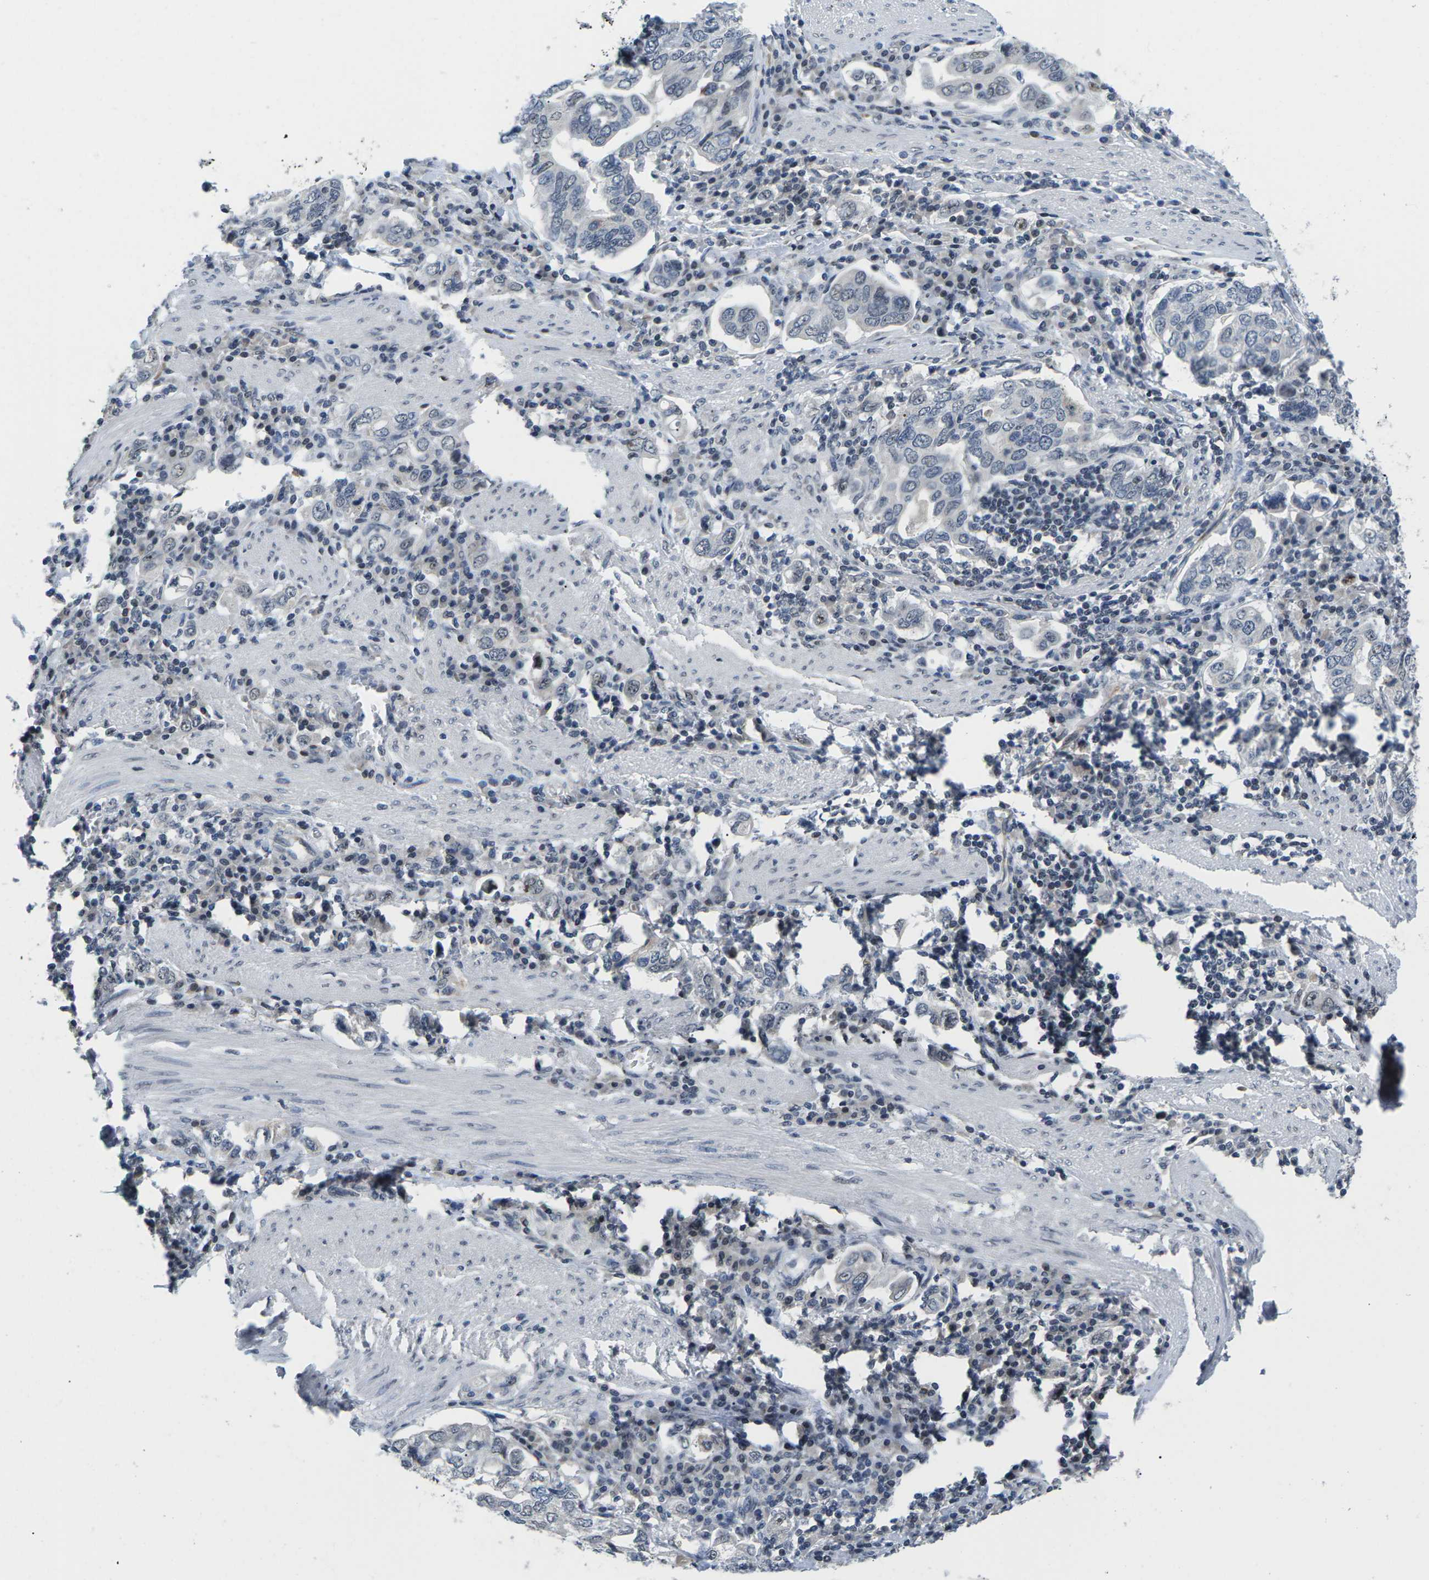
{"staining": {"intensity": "weak", "quantity": "<25%", "location": "nuclear"}, "tissue": "stomach cancer", "cell_type": "Tumor cells", "image_type": "cancer", "snomed": [{"axis": "morphology", "description": "Adenocarcinoma, NOS"}, {"axis": "topography", "description": "Stomach, upper"}], "caption": "The histopathology image reveals no significant positivity in tumor cells of stomach adenocarcinoma.", "gene": "NSRP1", "patient": {"sex": "male", "age": 62}}